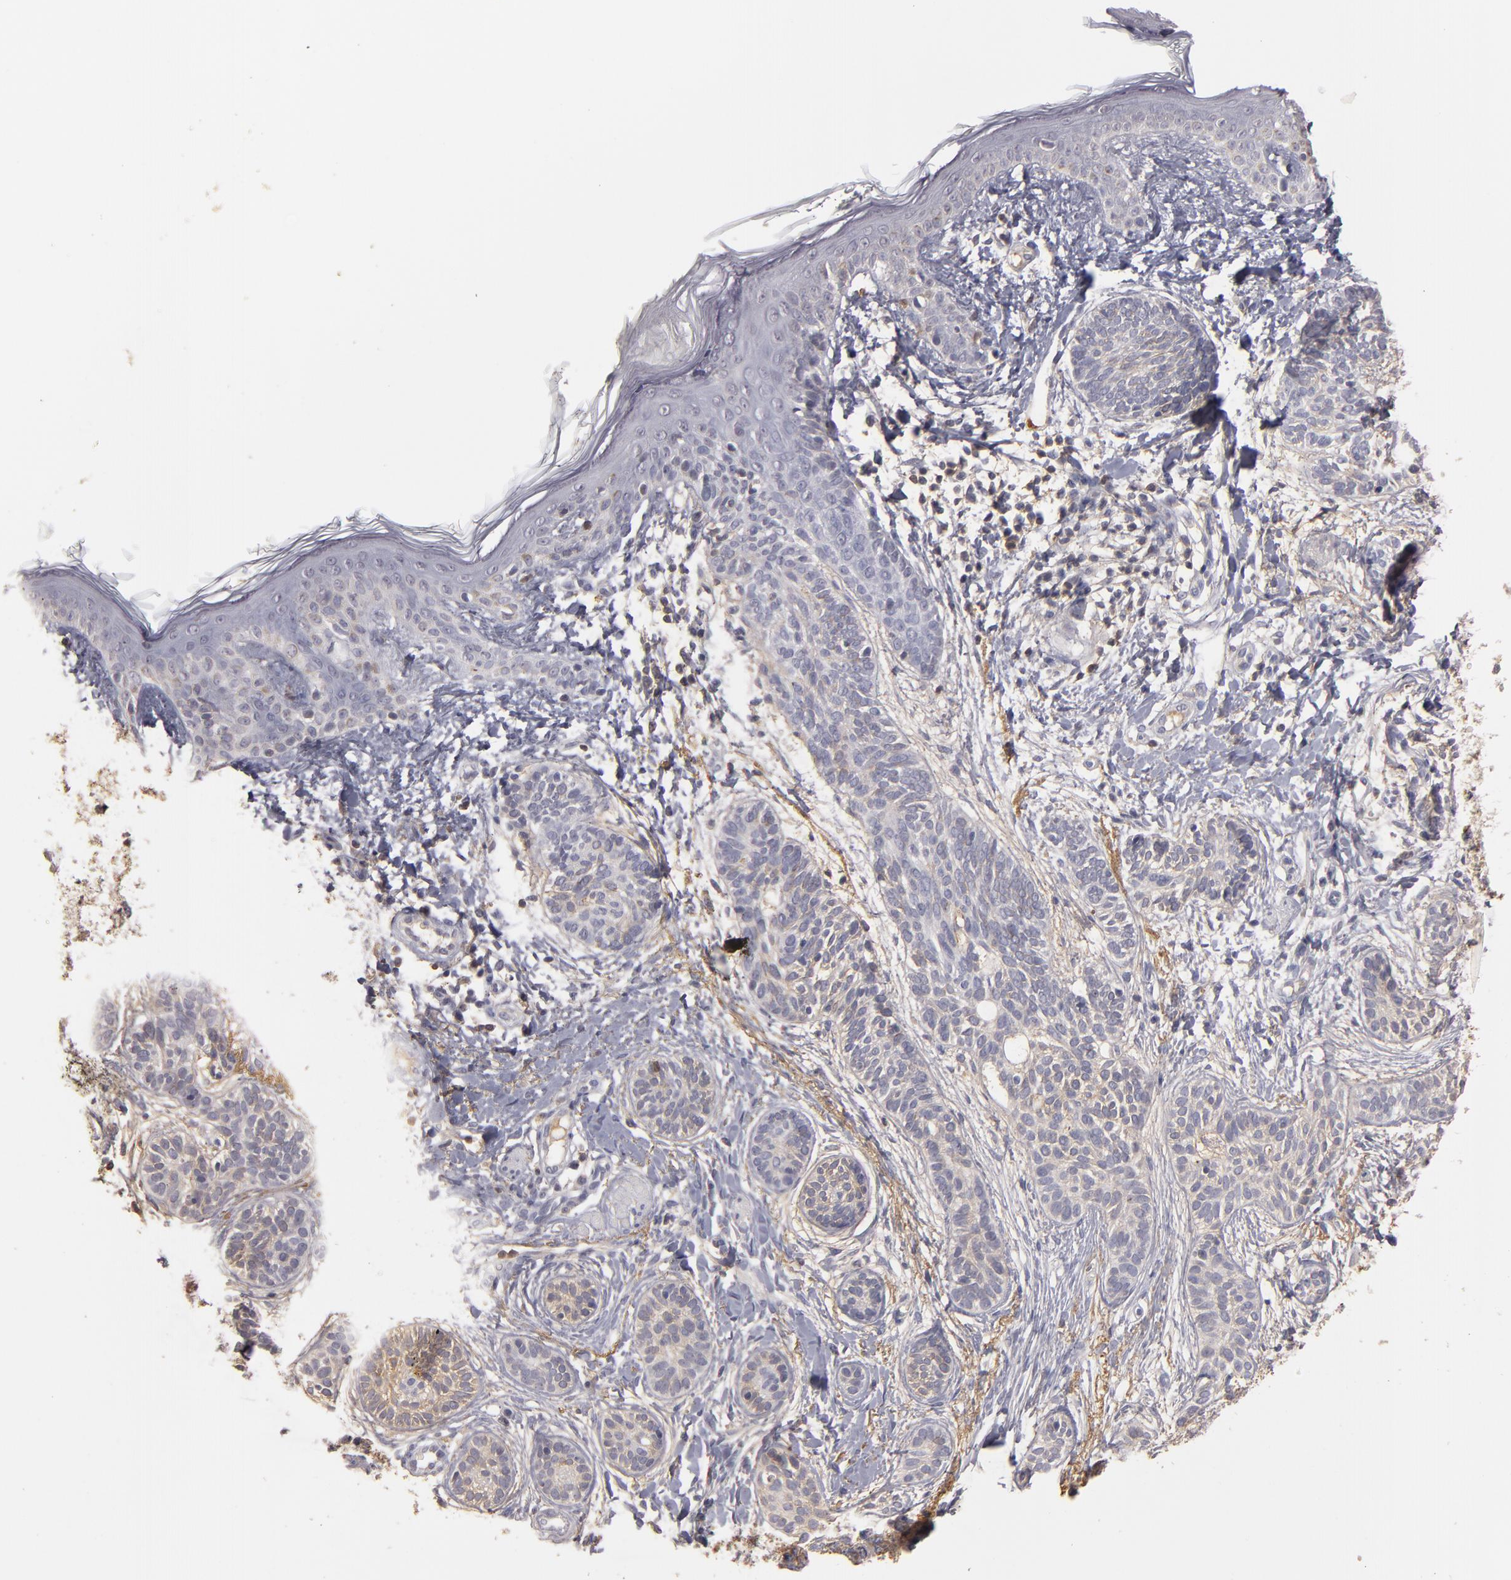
{"staining": {"intensity": "weak", "quantity": "25%-75%", "location": "cytoplasmic/membranous"}, "tissue": "skin cancer", "cell_type": "Tumor cells", "image_type": "cancer", "snomed": [{"axis": "morphology", "description": "Normal tissue, NOS"}, {"axis": "morphology", "description": "Basal cell carcinoma"}, {"axis": "topography", "description": "Skin"}], "caption": "Skin cancer tissue reveals weak cytoplasmic/membranous expression in about 25%-75% of tumor cells, visualized by immunohistochemistry.", "gene": "MBL2", "patient": {"sex": "male", "age": 63}}